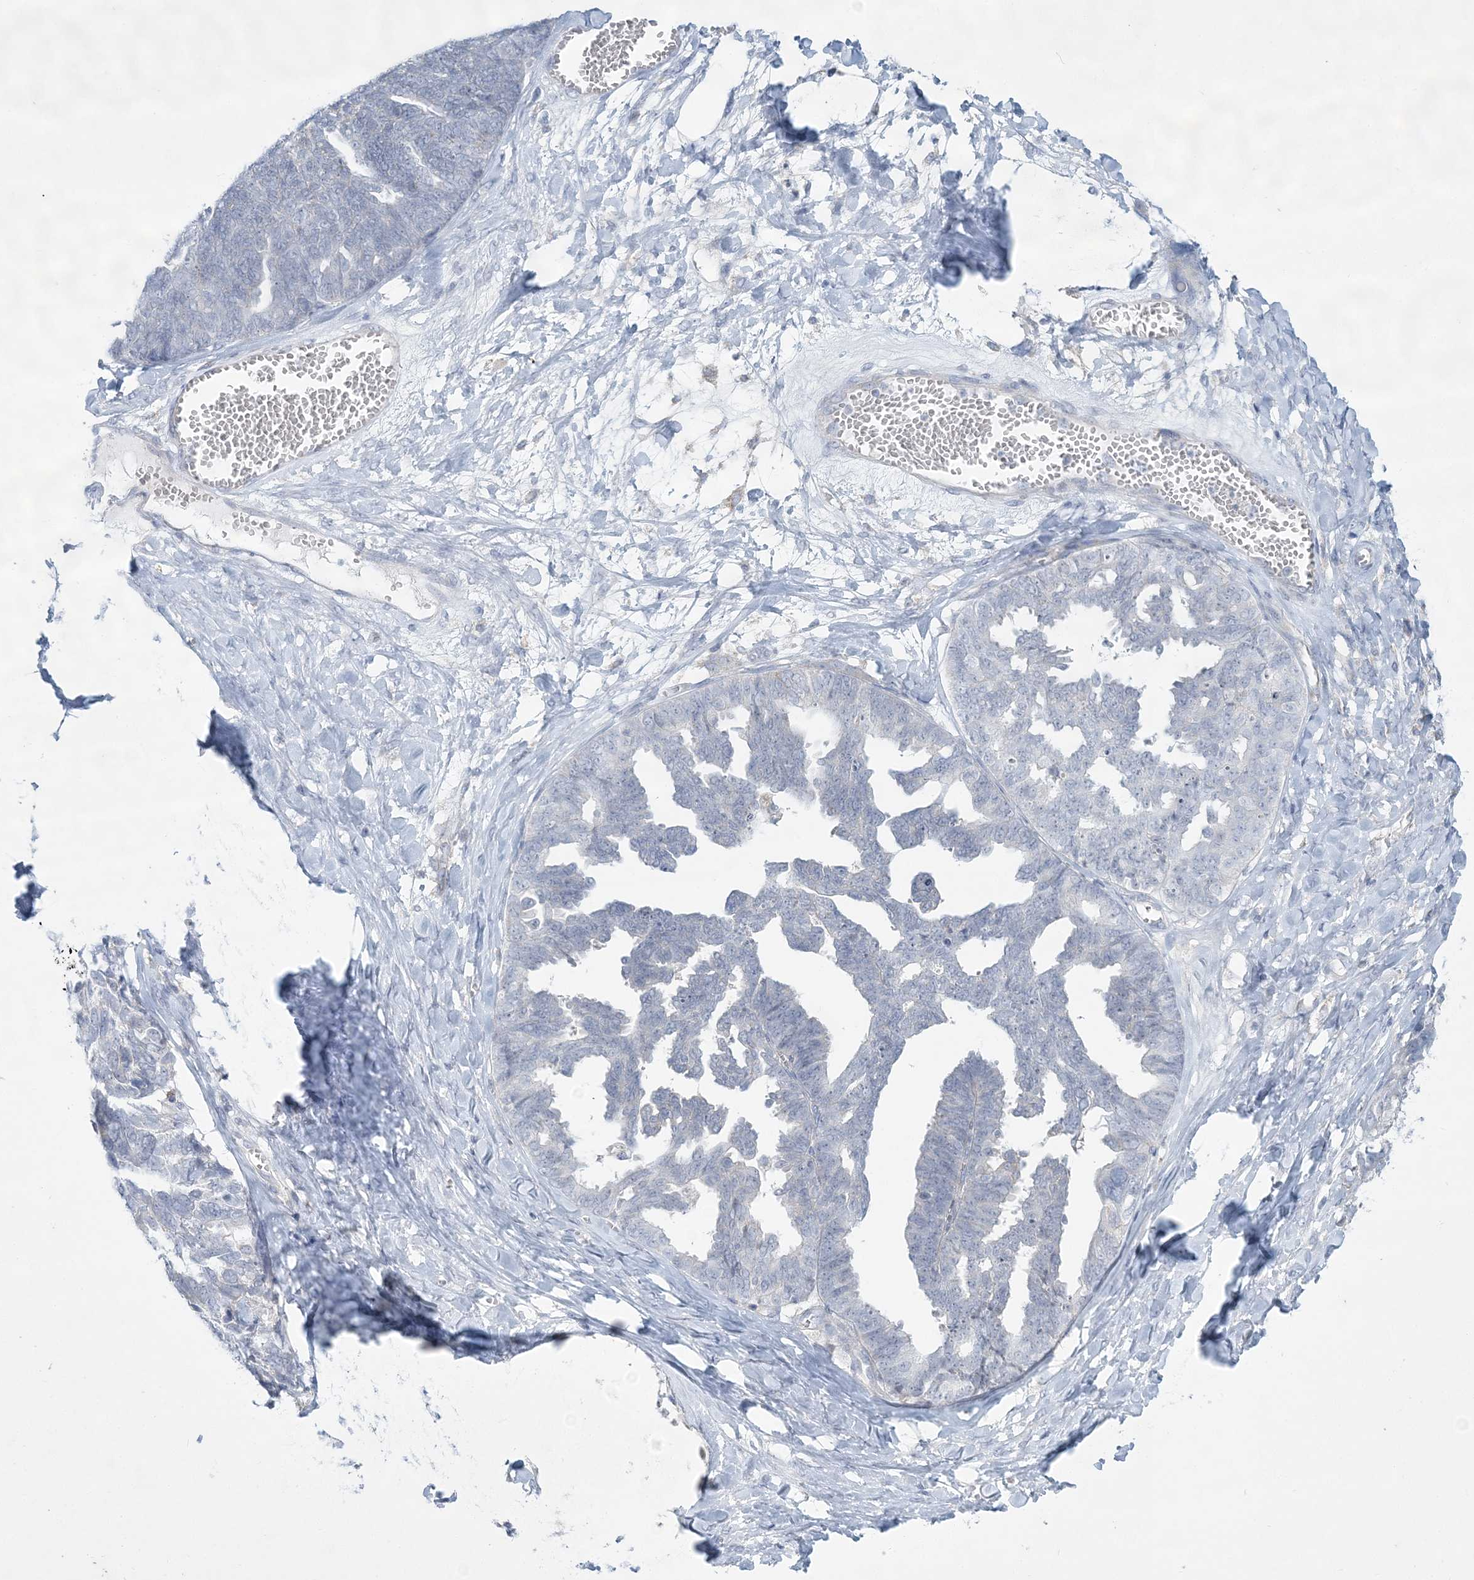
{"staining": {"intensity": "negative", "quantity": "none", "location": "none"}, "tissue": "ovarian cancer", "cell_type": "Tumor cells", "image_type": "cancer", "snomed": [{"axis": "morphology", "description": "Cystadenocarcinoma, serous, NOS"}, {"axis": "topography", "description": "Ovary"}], "caption": "This is a image of immunohistochemistry staining of ovarian cancer, which shows no positivity in tumor cells.", "gene": "TBC1D7", "patient": {"sex": "female", "age": 79}}